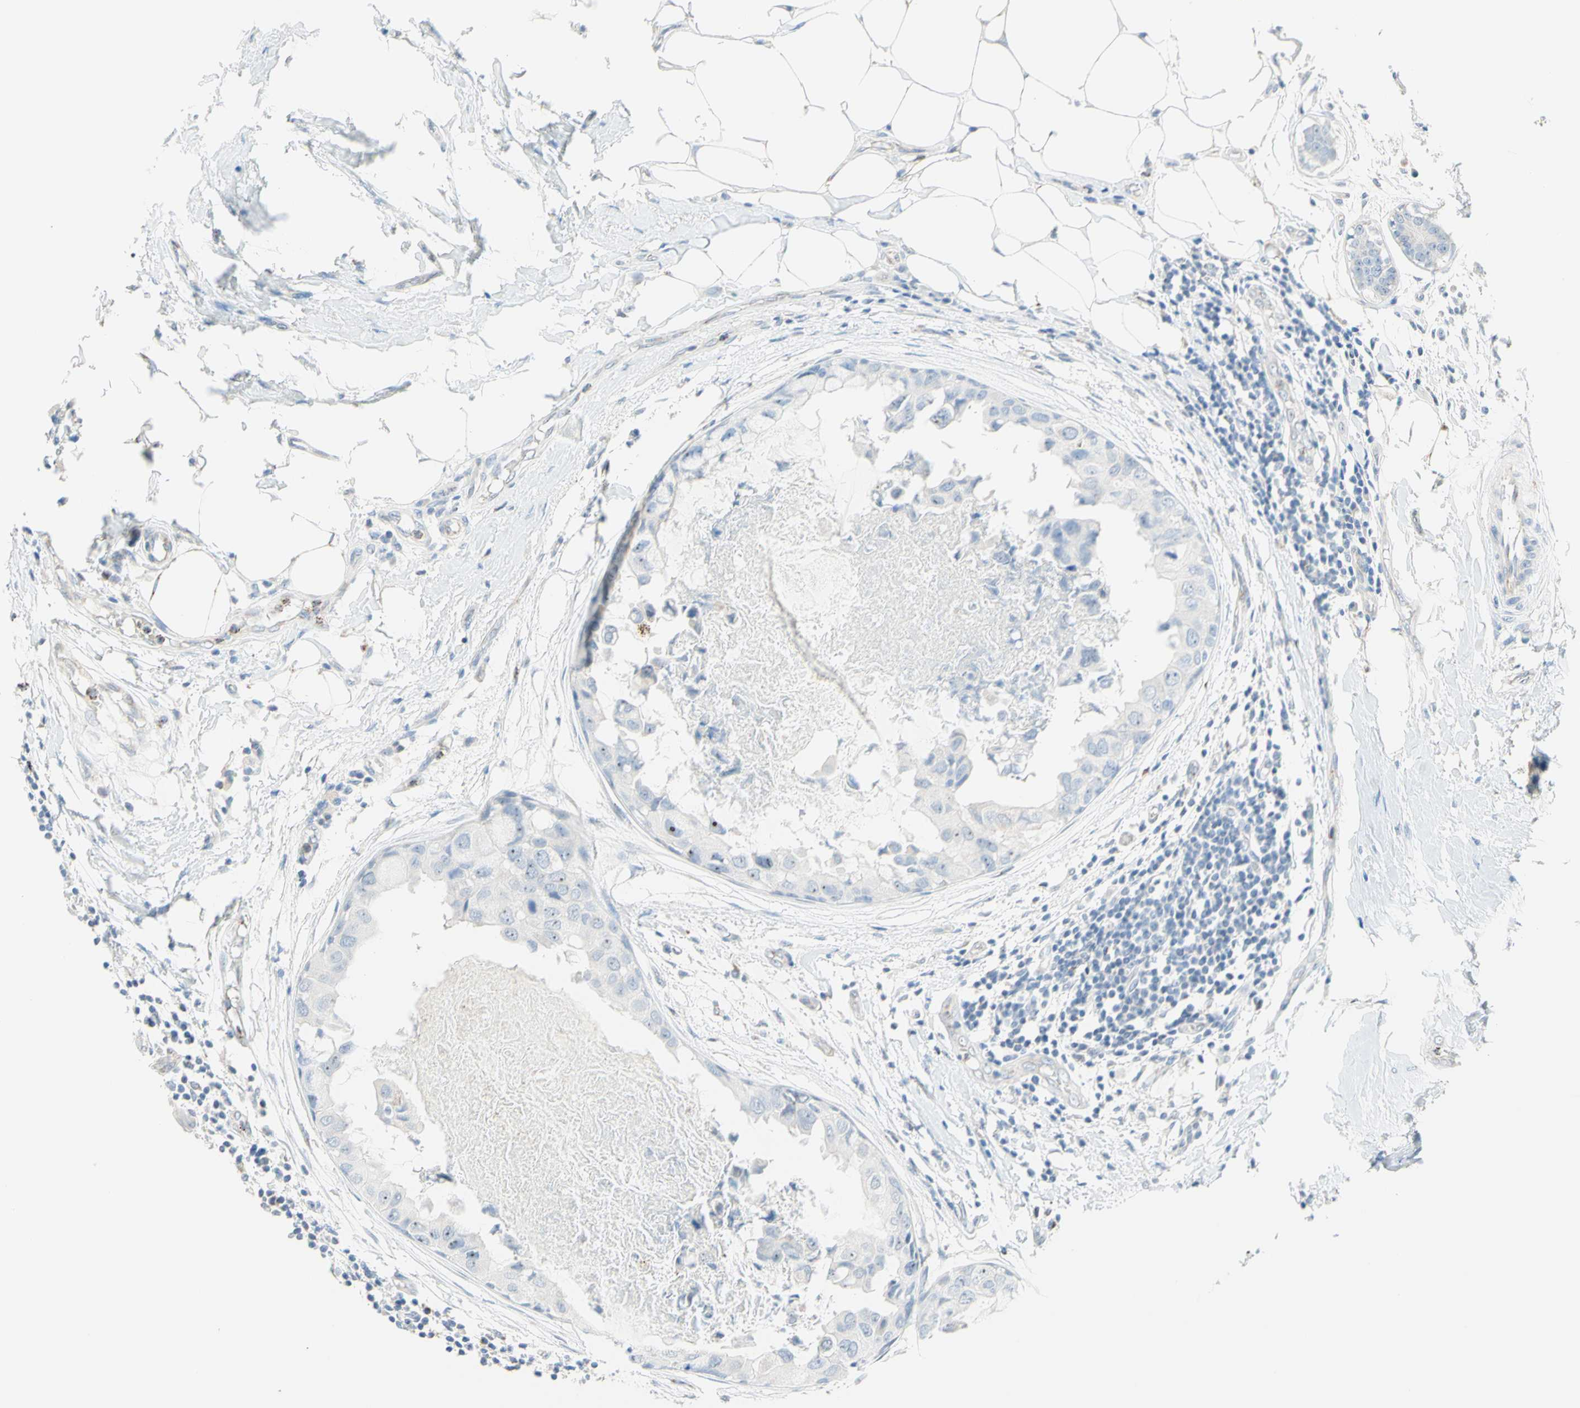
{"staining": {"intensity": "negative", "quantity": "none", "location": "none"}, "tissue": "breast cancer", "cell_type": "Tumor cells", "image_type": "cancer", "snomed": [{"axis": "morphology", "description": "Duct carcinoma"}, {"axis": "topography", "description": "Breast"}], "caption": "High magnification brightfield microscopy of breast cancer stained with DAB (brown) and counterstained with hematoxylin (blue): tumor cells show no significant positivity.", "gene": "CYSLTR1", "patient": {"sex": "female", "age": 40}}